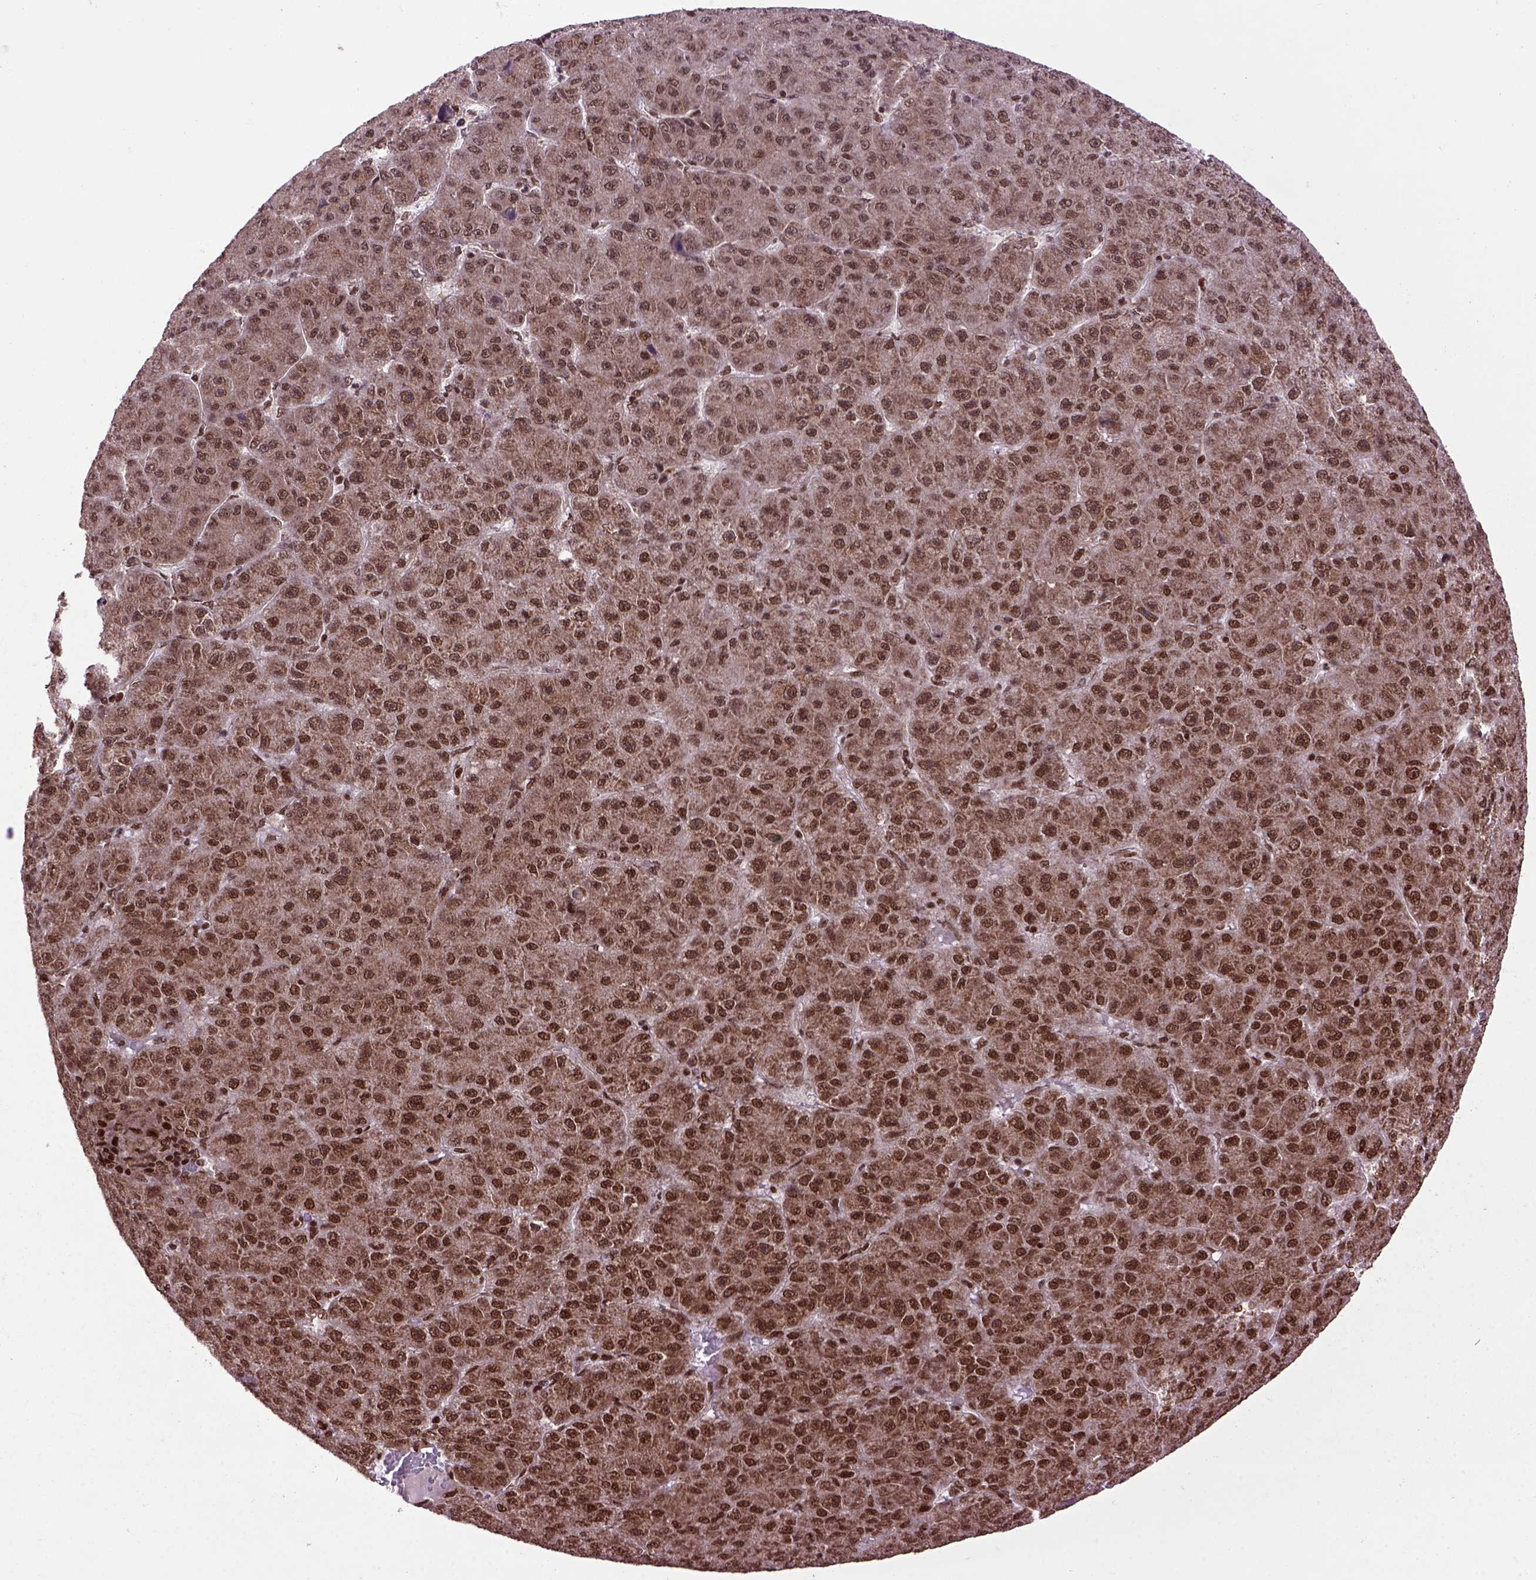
{"staining": {"intensity": "strong", "quantity": ">75%", "location": "cytoplasmic/membranous,nuclear"}, "tissue": "liver cancer", "cell_type": "Tumor cells", "image_type": "cancer", "snomed": [{"axis": "morphology", "description": "Carcinoma, Hepatocellular, NOS"}, {"axis": "topography", "description": "Liver"}], "caption": "This image shows liver cancer (hepatocellular carcinoma) stained with immunohistochemistry (IHC) to label a protein in brown. The cytoplasmic/membranous and nuclear of tumor cells show strong positivity for the protein. Nuclei are counter-stained blue.", "gene": "CELF1", "patient": {"sex": "male", "age": 67}}